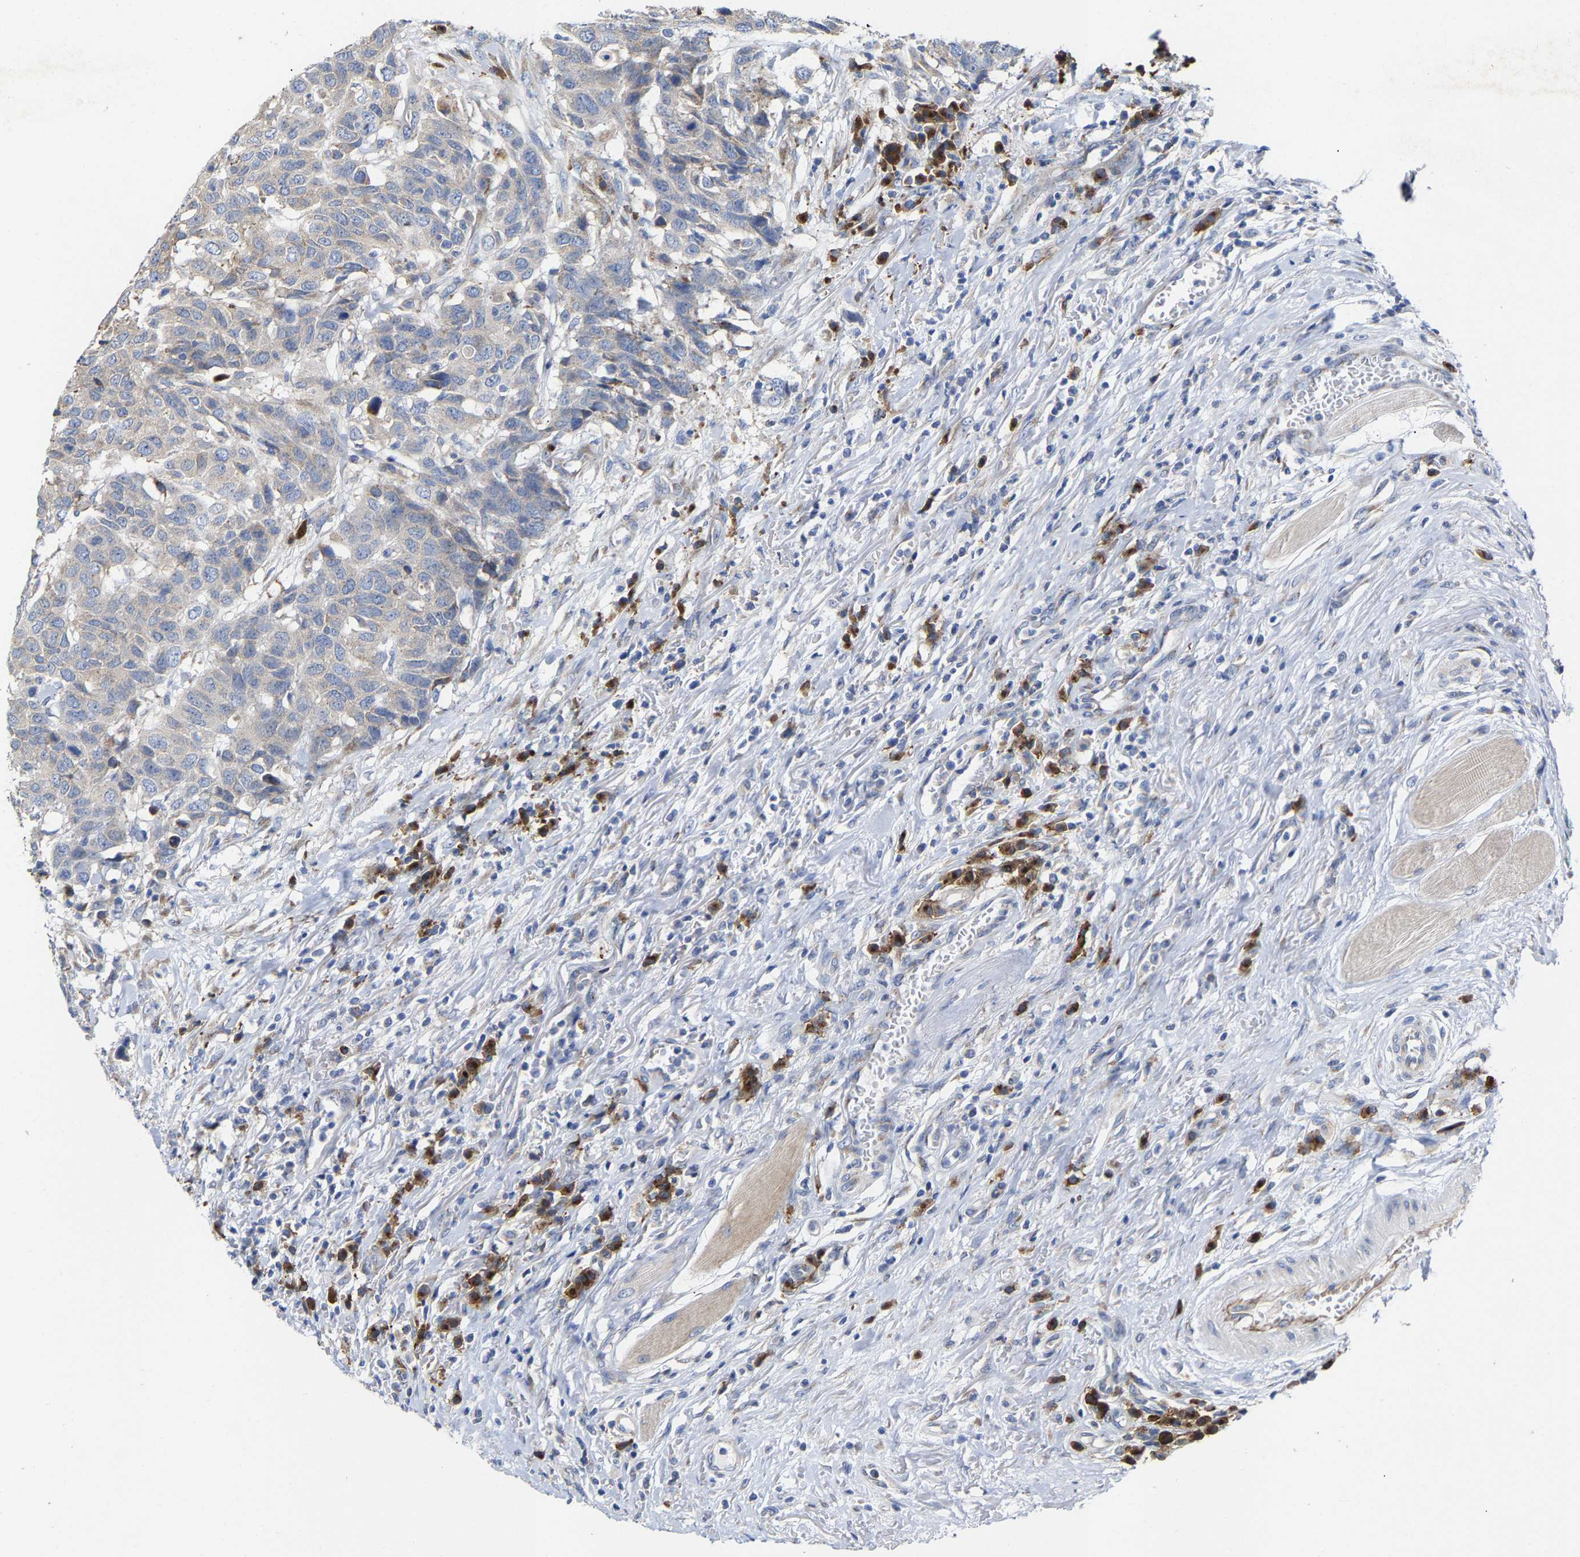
{"staining": {"intensity": "negative", "quantity": "none", "location": "none"}, "tissue": "head and neck cancer", "cell_type": "Tumor cells", "image_type": "cancer", "snomed": [{"axis": "morphology", "description": "Squamous cell carcinoma, NOS"}, {"axis": "topography", "description": "Head-Neck"}], "caption": "Tumor cells show no significant staining in head and neck cancer (squamous cell carcinoma). (Immunohistochemistry, brightfield microscopy, high magnification).", "gene": "PPP1R15A", "patient": {"sex": "male", "age": 66}}